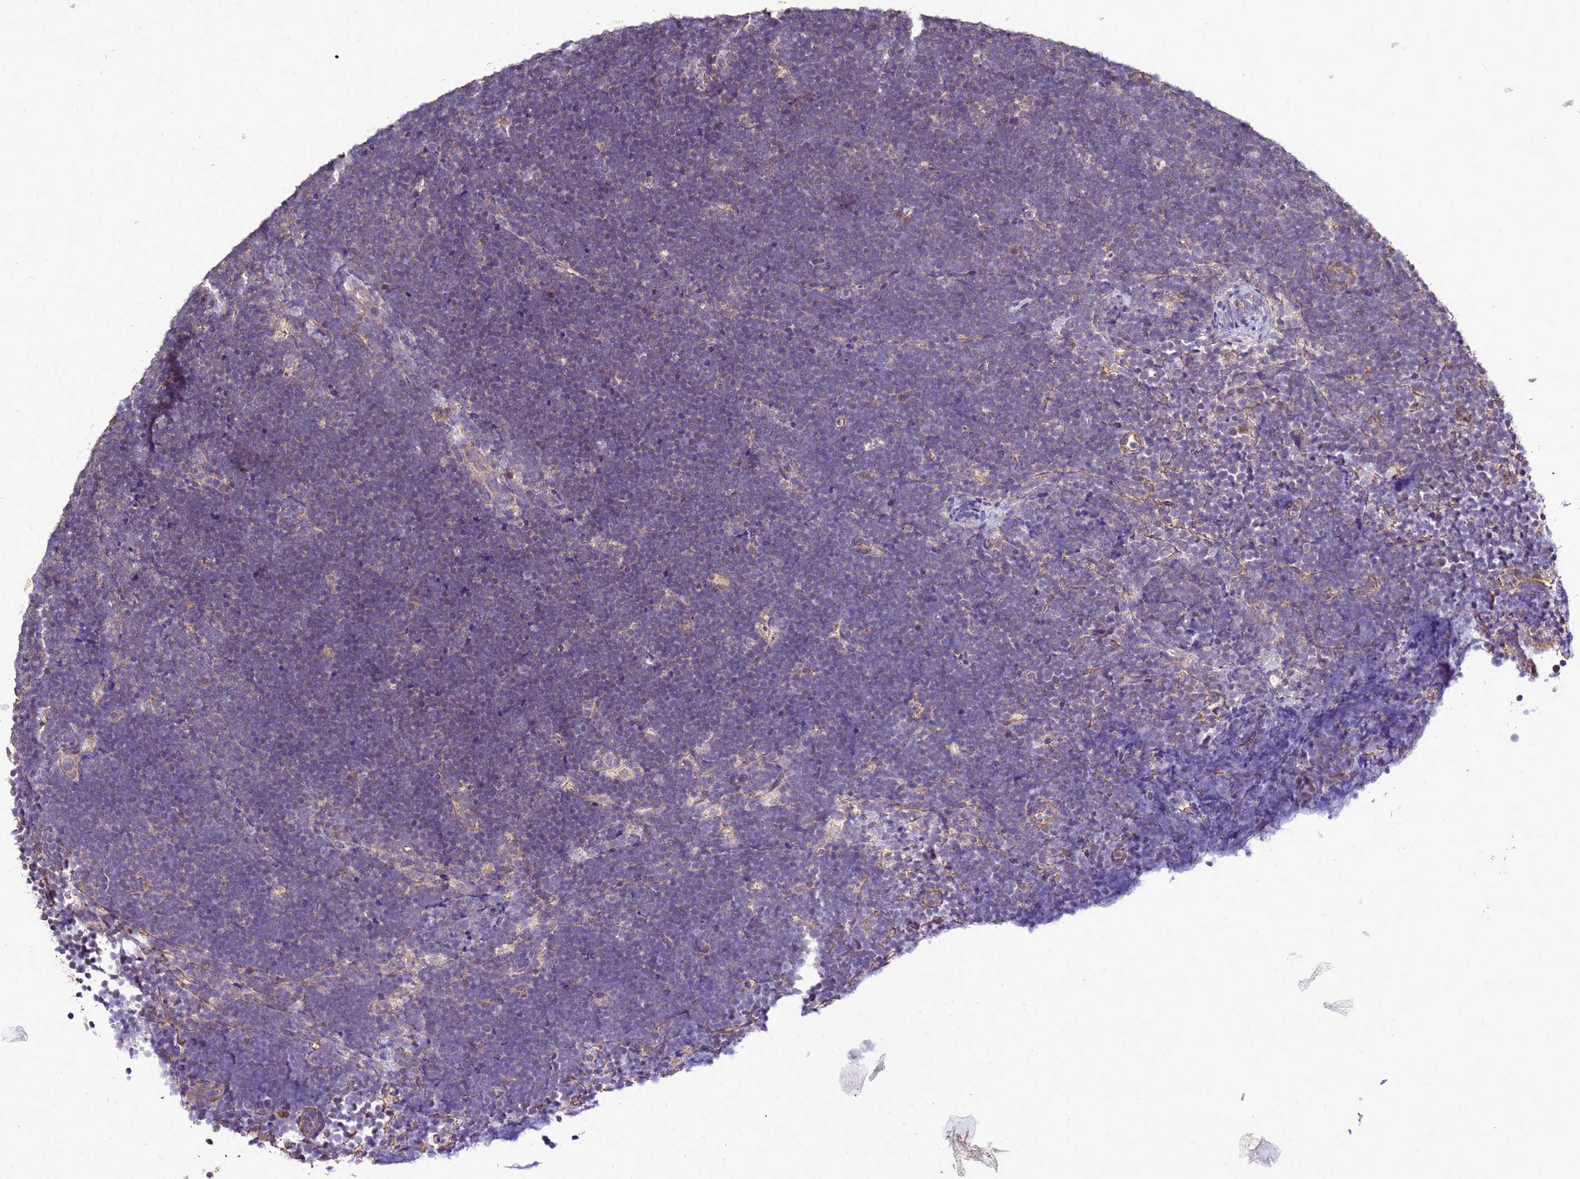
{"staining": {"intensity": "negative", "quantity": "none", "location": "none"}, "tissue": "lymphoma", "cell_type": "Tumor cells", "image_type": "cancer", "snomed": [{"axis": "morphology", "description": "Malignant lymphoma, non-Hodgkin's type, High grade"}, {"axis": "topography", "description": "Lymph node"}], "caption": "DAB immunohistochemical staining of human lymphoma reveals no significant positivity in tumor cells.", "gene": "ENOPH1", "patient": {"sex": "male", "age": 13}}